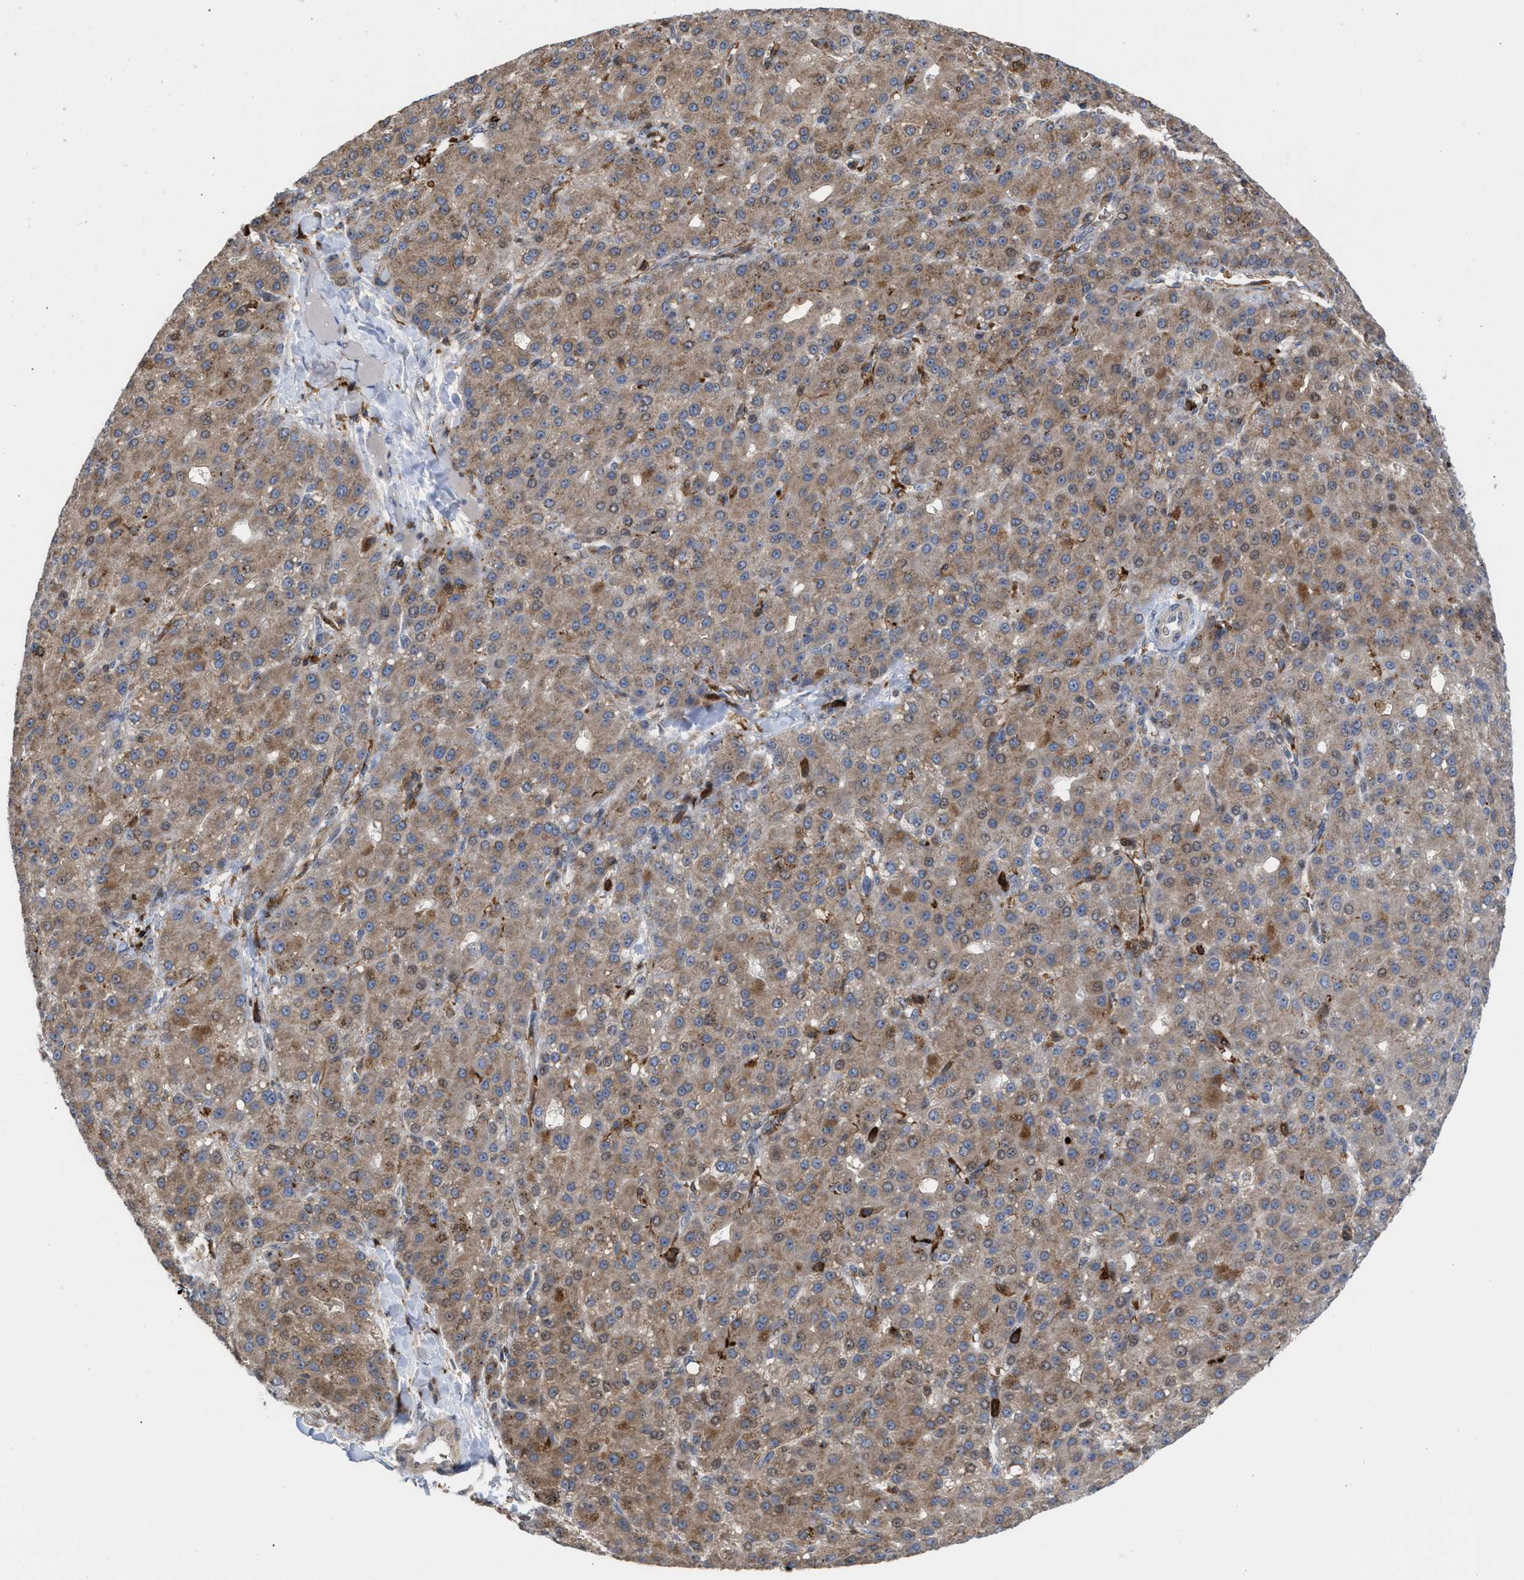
{"staining": {"intensity": "moderate", "quantity": ">75%", "location": "cytoplasmic/membranous"}, "tissue": "liver cancer", "cell_type": "Tumor cells", "image_type": "cancer", "snomed": [{"axis": "morphology", "description": "Carcinoma, Hepatocellular, NOS"}, {"axis": "topography", "description": "Liver"}], "caption": "Immunohistochemical staining of liver hepatocellular carcinoma shows medium levels of moderate cytoplasmic/membranous positivity in approximately >75% of tumor cells.", "gene": "PTPRE", "patient": {"sex": "male", "age": 67}}